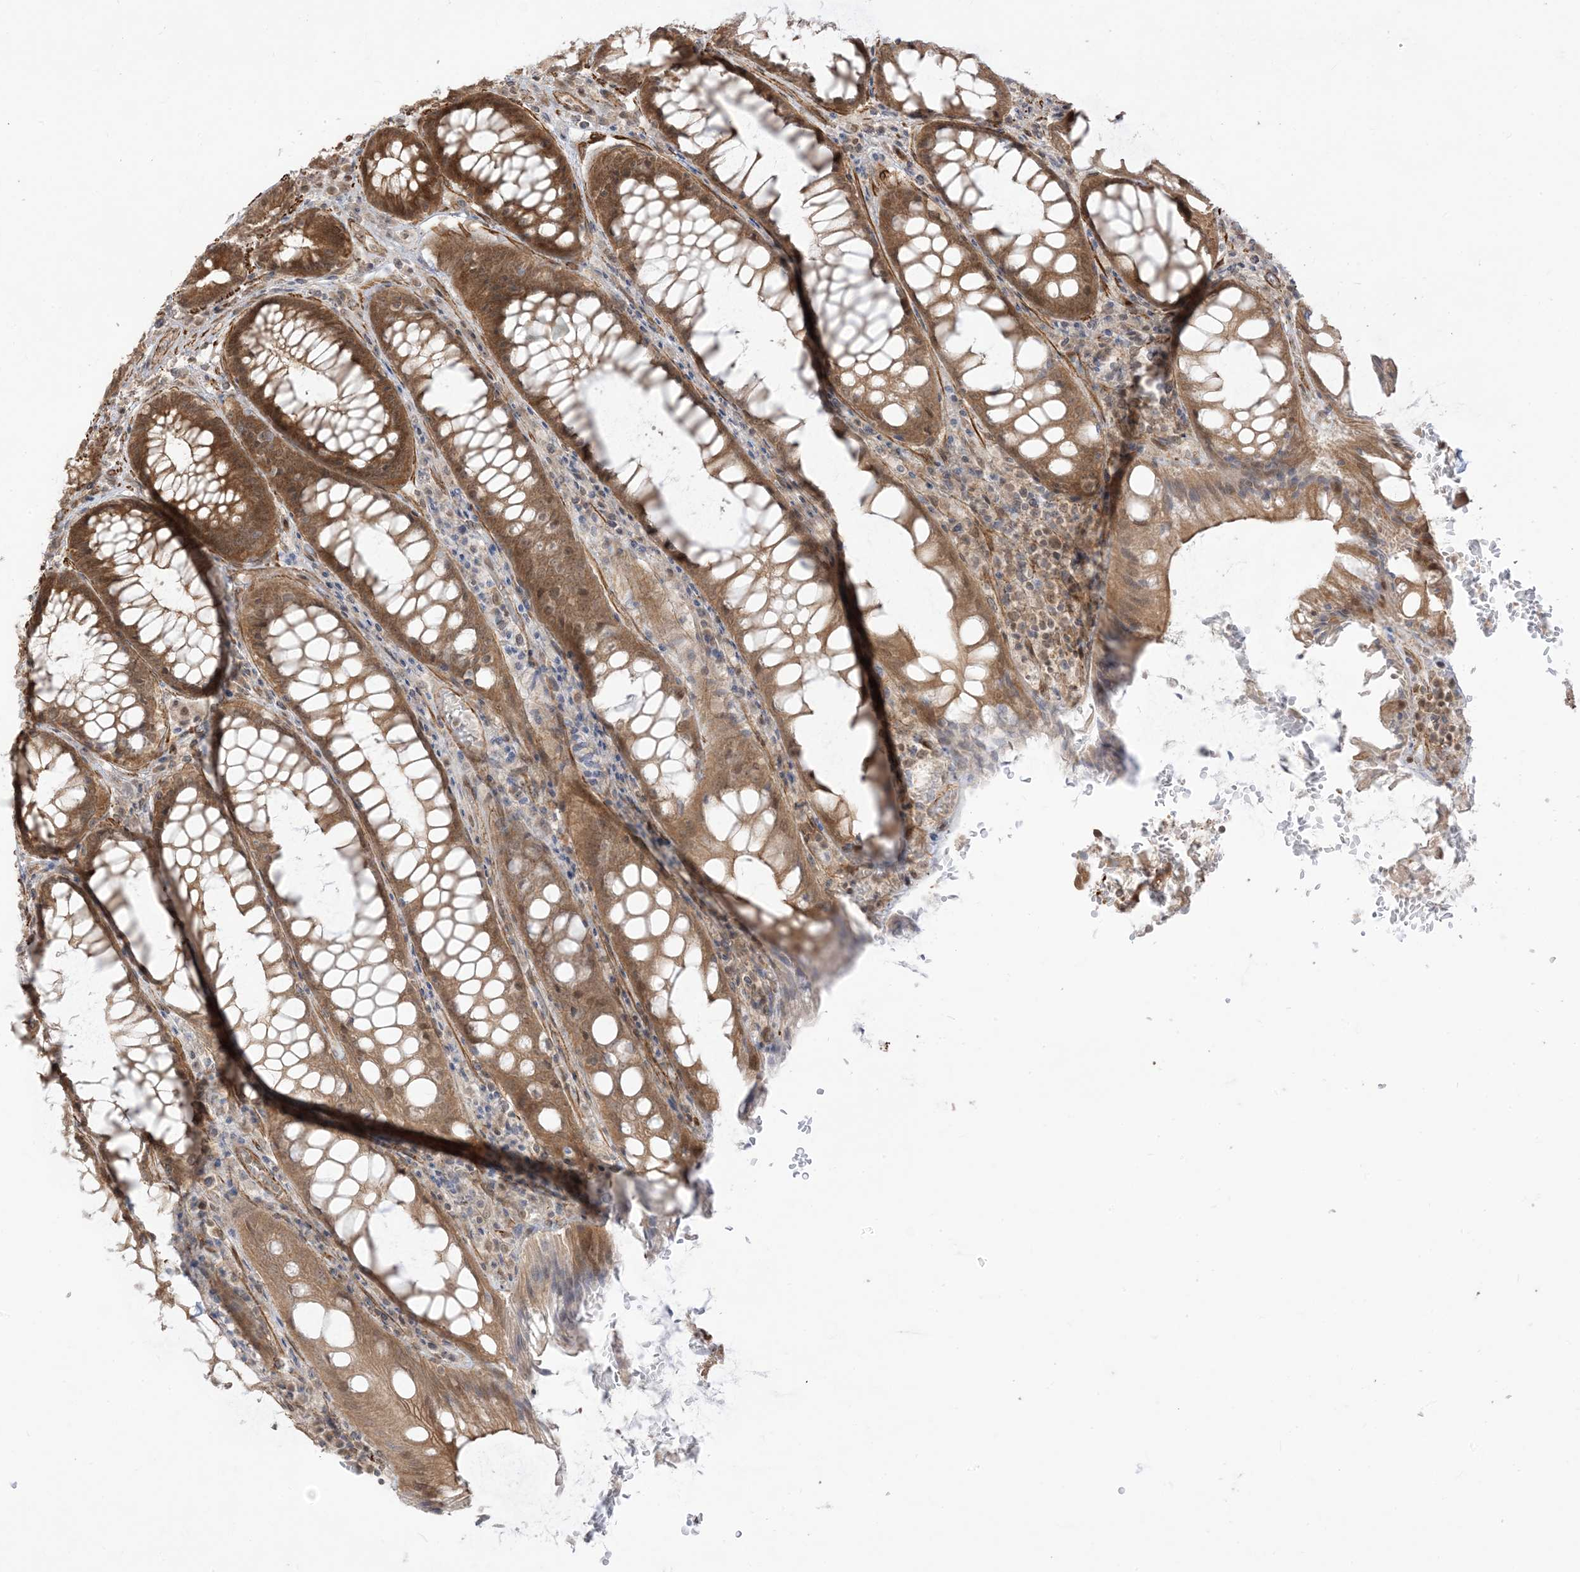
{"staining": {"intensity": "moderate", "quantity": ">75%", "location": "cytoplasmic/membranous,nuclear"}, "tissue": "rectum", "cell_type": "Glandular cells", "image_type": "normal", "snomed": [{"axis": "morphology", "description": "Normal tissue, NOS"}, {"axis": "topography", "description": "Rectum"}], "caption": "A brown stain labels moderate cytoplasmic/membranous,nuclear expression of a protein in glandular cells of normal human rectum.", "gene": "TBCC", "patient": {"sex": "male", "age": 64}}